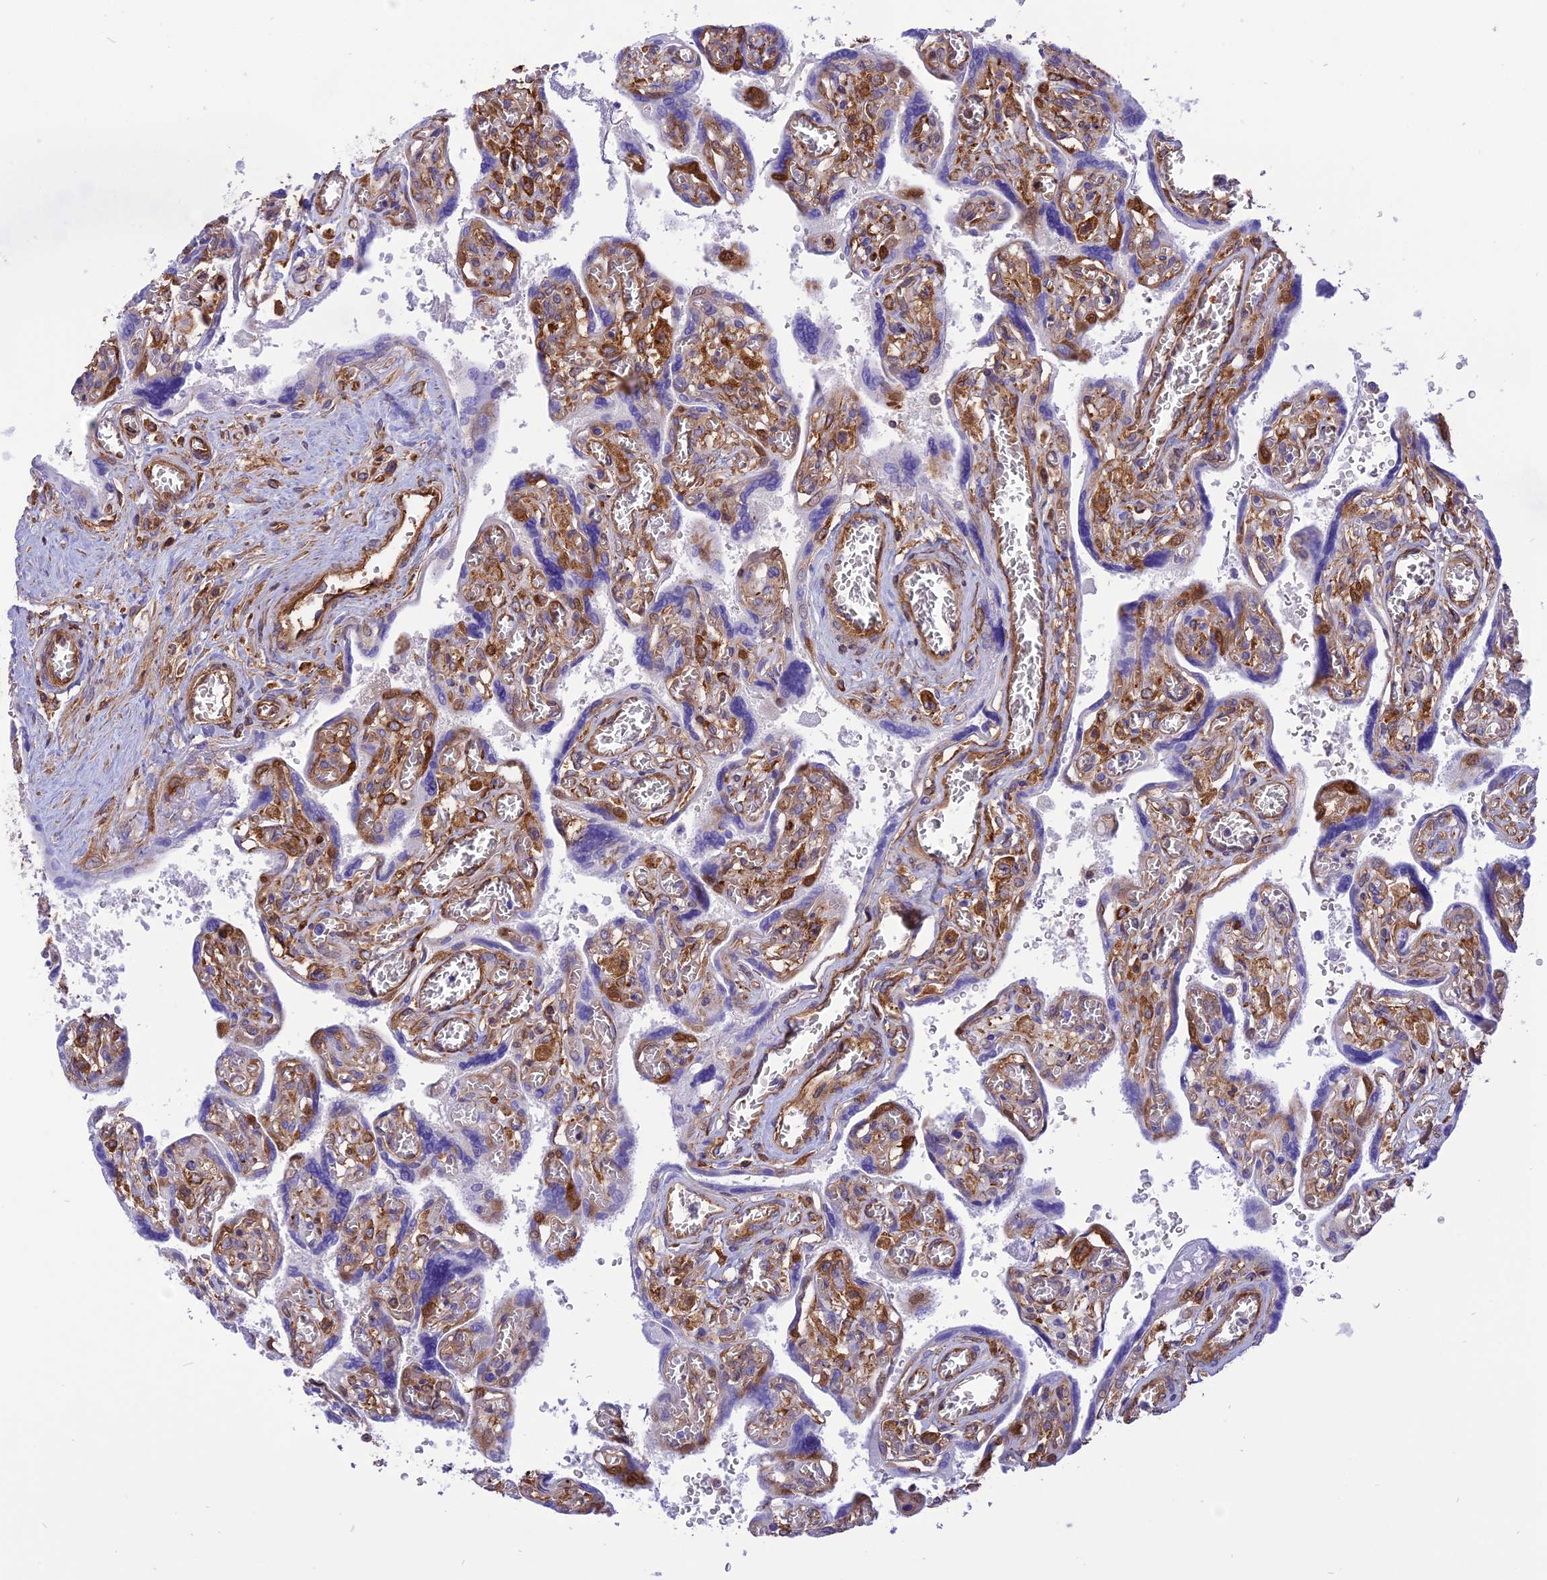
{"staining": {"intensity": "moderate", "quantity": "25%-75%", "location": "cytoplasmic/membranous"}, "tissue": "placenta", "cell_type": "Trophoblastic cells", "image_type": "normal", "snomed": [{"axis": "morphology", "description": "Normal tissue, NOS"}, {"axis": "topography", "description": "Placenta"}], "caption": "Protein positivity by IHC demonstrates moderate cytoplasmic/membranous expression in about 25%-75% of trophoblastic cells in normal placenta. The staining was performed using DAB (3,3'-diaminobenzidine), with brown indicating positive protein expression. Nuclei are stained blue with hematoxylin.", "gene": "SEPTIN9", "patient": {"sex": "female", "age": 39}}